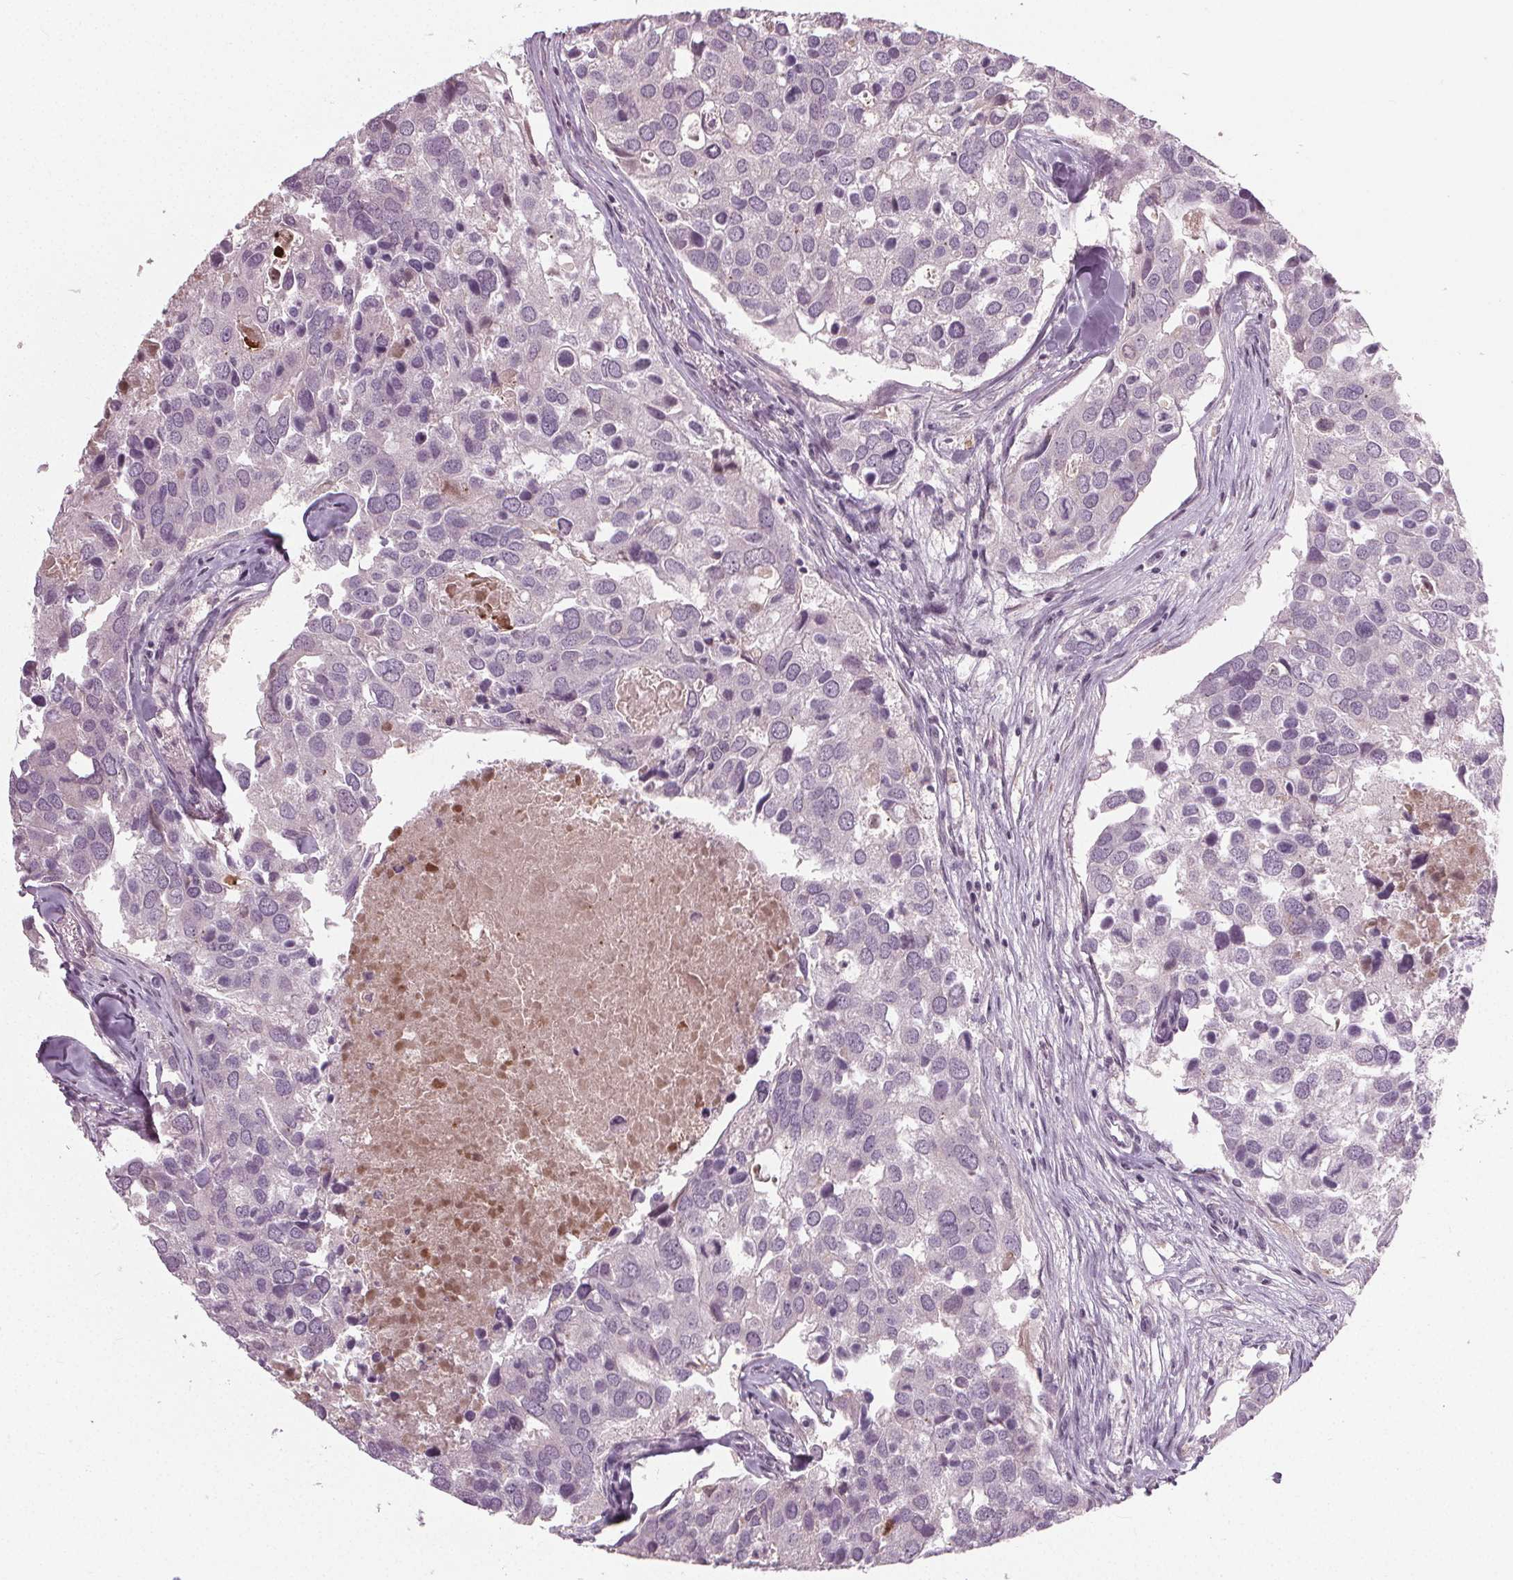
{"staining": {"intensity": "negative", "quantity": "none", "location": "none"}, "tissue": "breast cancer", "cell_type": "Tumor cells", "image_type": "cancer", "snomed": [{"axis": "morphology", "description": "Duct carcinoma"}, {"axis": "topography", "description": "Breast"}], "caption": "High power microscopy image of an immunohistochemistry (IHC) histopathology image of invasive ductal carcinoma (breast), revealing no significant staining in tumor cells.", "gene": "CXCL16", "patient": {"sex": "female", "age": 83}}